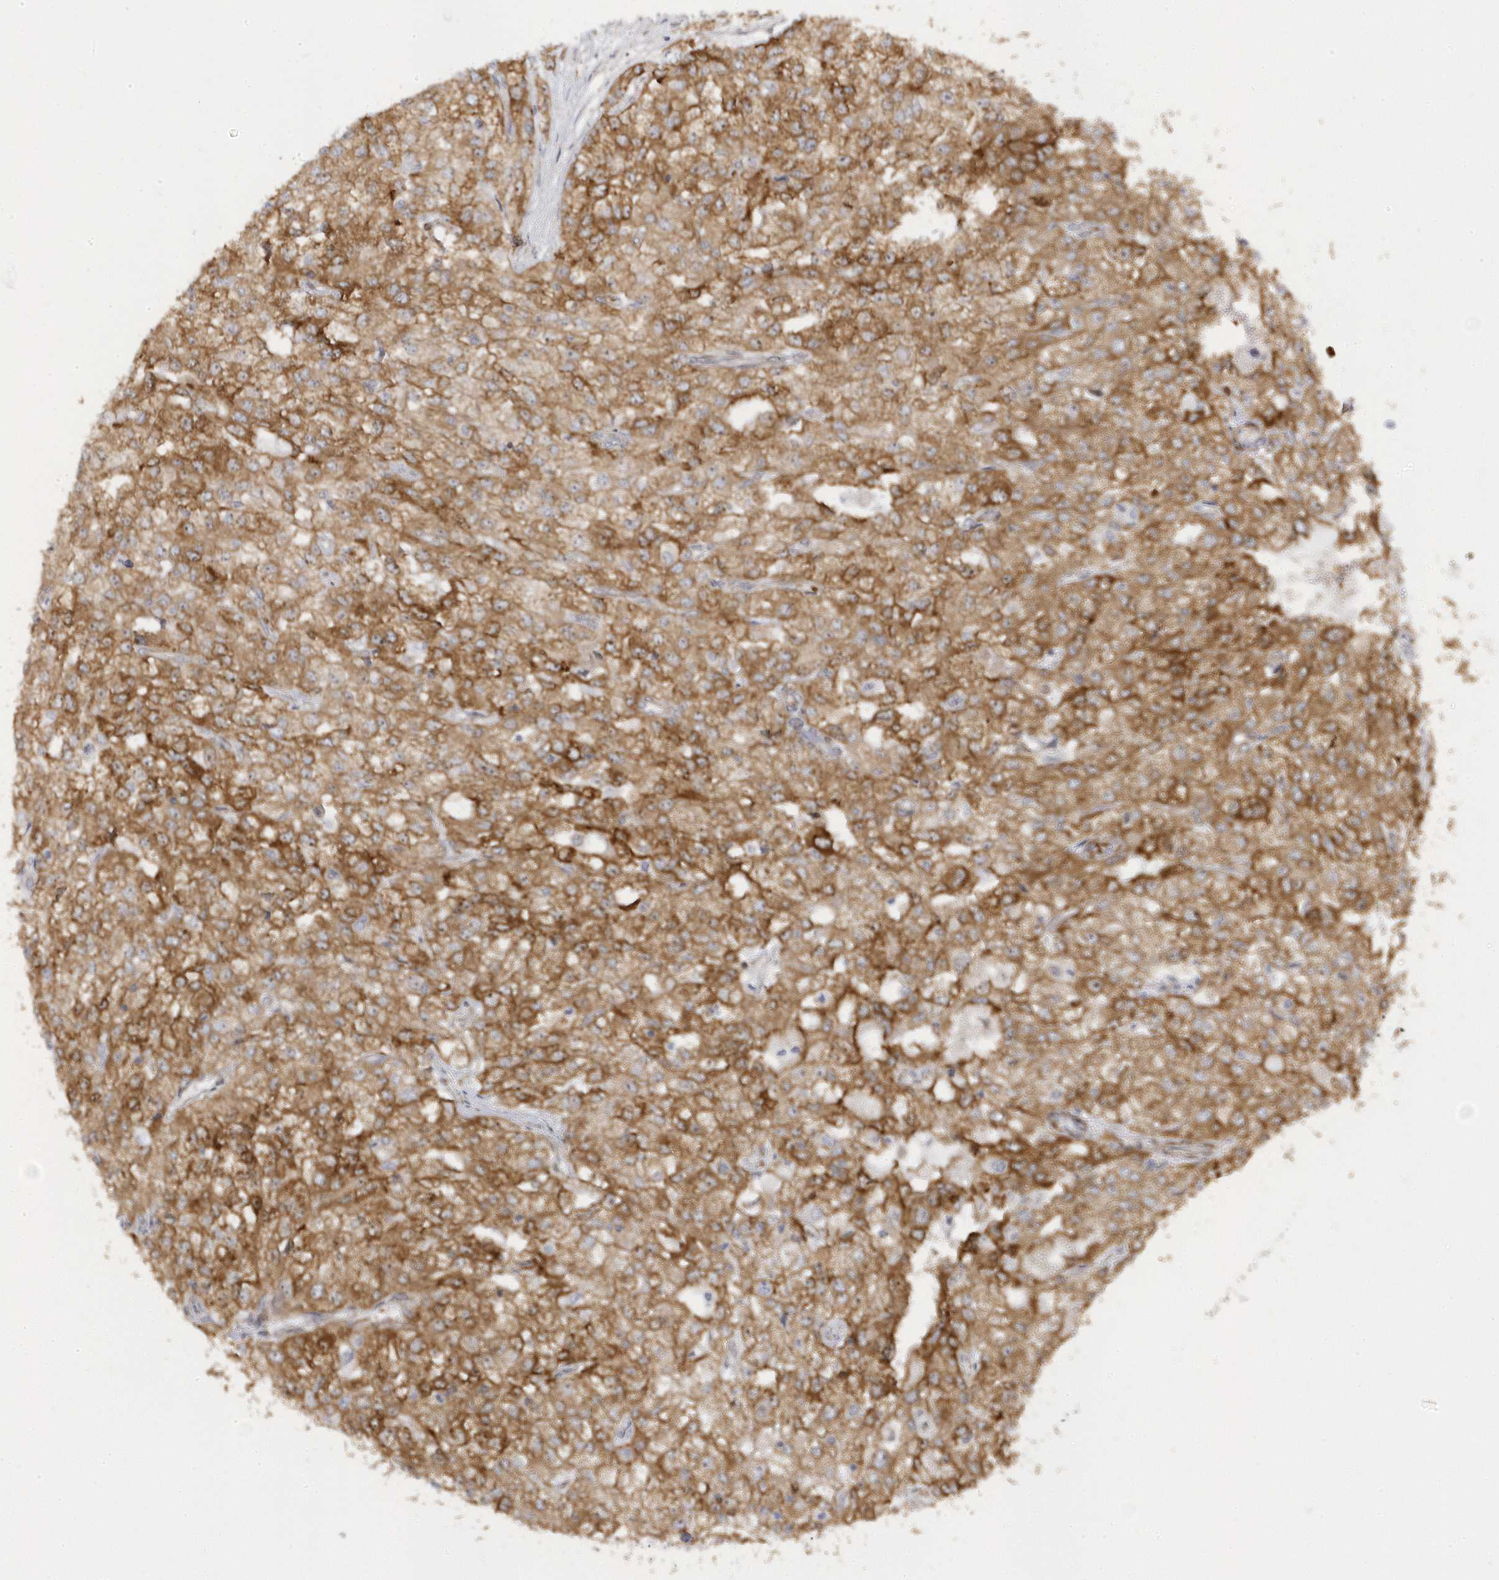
{"staining": {"intensity": "moderate", "quantity": ">75%", "location": "cytoplasmic/membranous"}, "tissue": "renal cancer", "cell_type": "Tumor cells", "image_type": "cancer", "snomed": [{"axis": "morphology", "description": "Adenocarcinoma, NOS"}, {"axis": "topography", "description": "Kidney"}], "caption": "Immunohistochemical staining of adenocarcinoma (renal) reveals medium levels of moderate cytoplasmic/membranous protein expression in about >75% of tumor cells. Ihc stains the protein of interest in brown and the nuclei are stained blue.", "gene": "MAP7D3", "patient": {"sex": "female", "age": 54}}